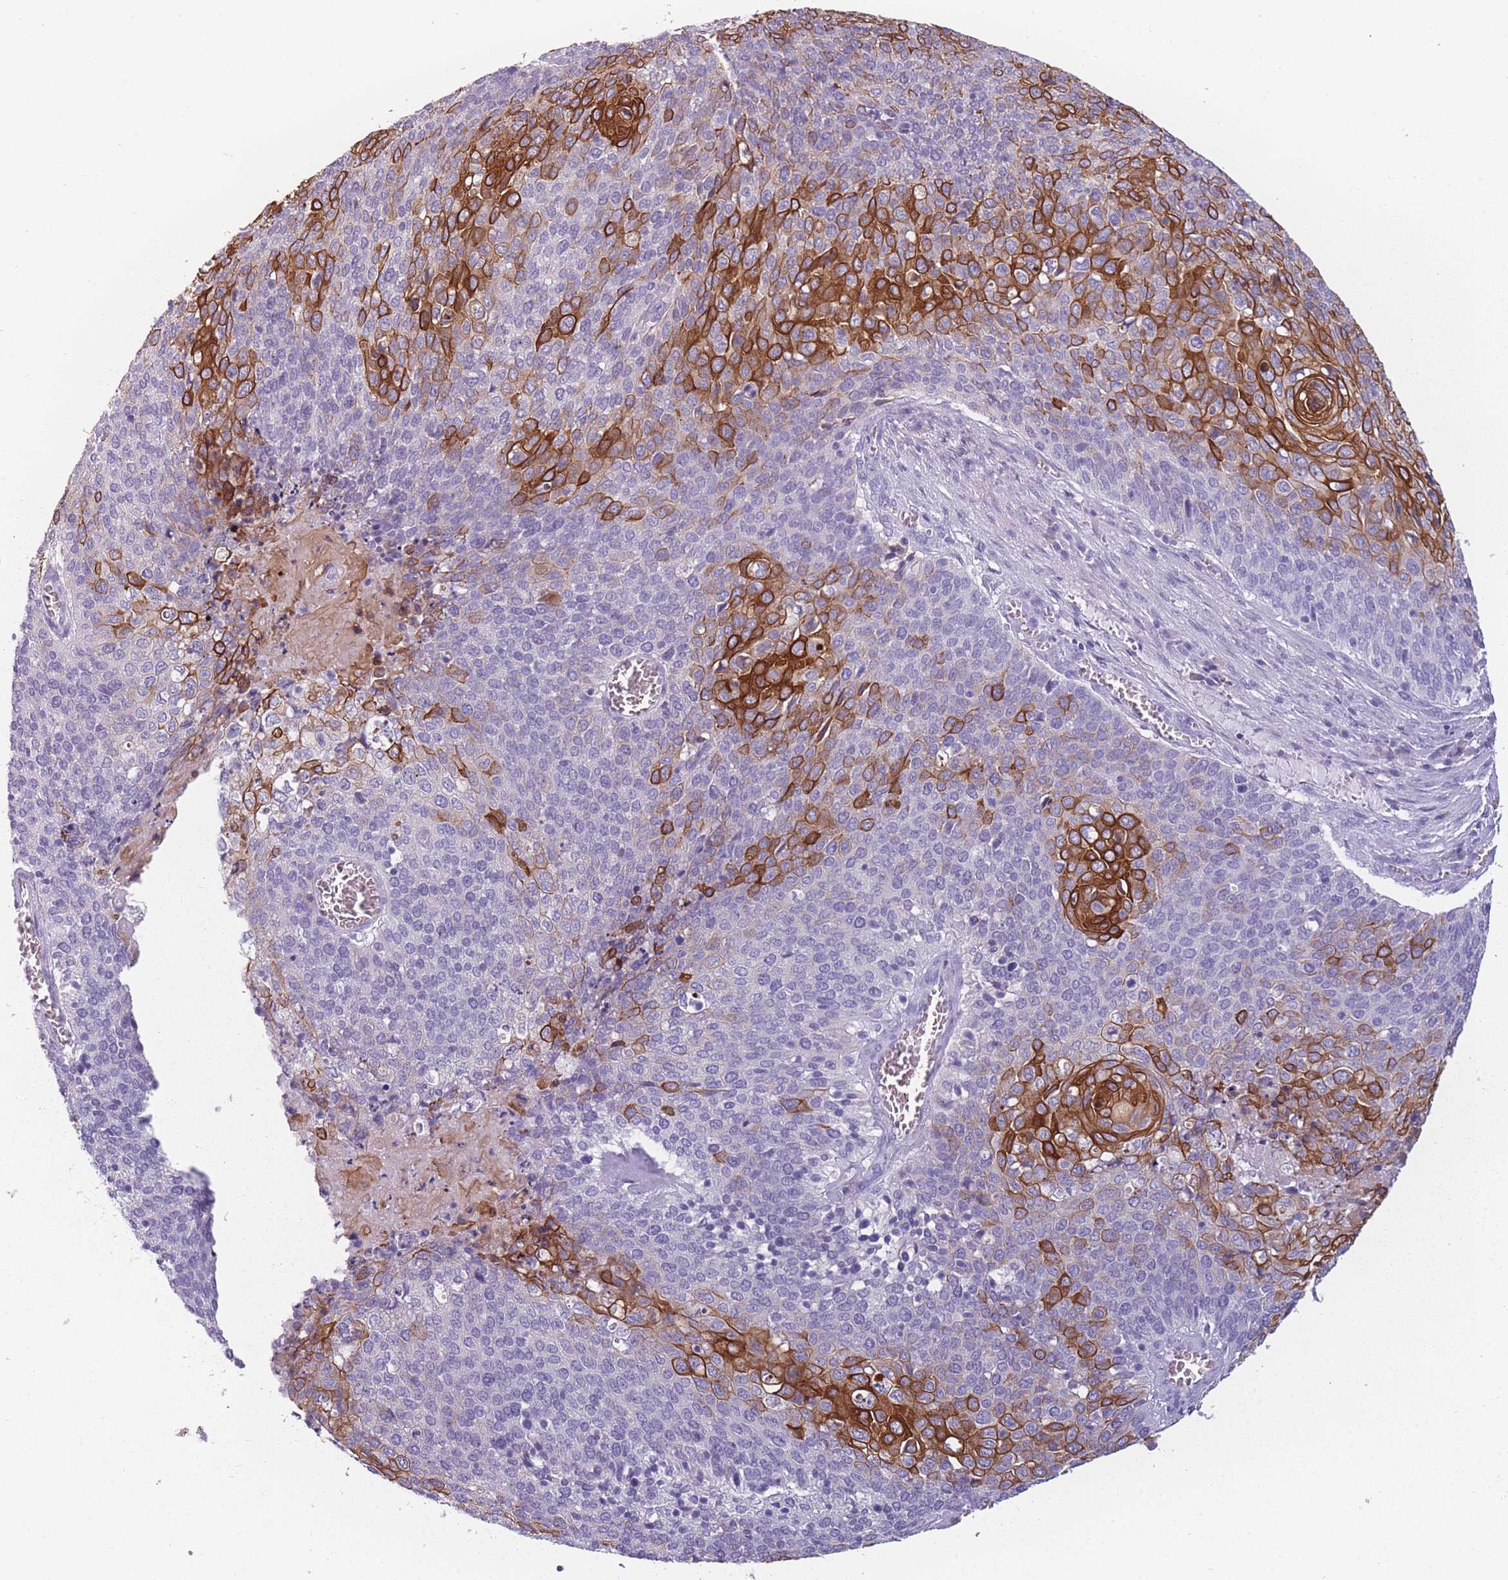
{"staining": {"intensity": "strong", "quantity": "25%-75%", "location": "cytoplasmic/membranous"}, "tissue": "cervical cancer", "cell_type": "Tumor cells", "image_type": "cancer", "snomed": [{"axis": "morphology", "description": "Squamous cell carcinoma, NOS"}, {"axis": "topography", "description": "Cervix"}], "caption": "DAB (3,3'-diaminobenzidine) immunohistochemical staining of human cervical squamous cell carcinoma shows strong cytoplasmic/membranous protein staining in about 25%-75% of tumor cells.", "gene": "PPFIA3", "patient": {"sex": "female", "age": 39}}